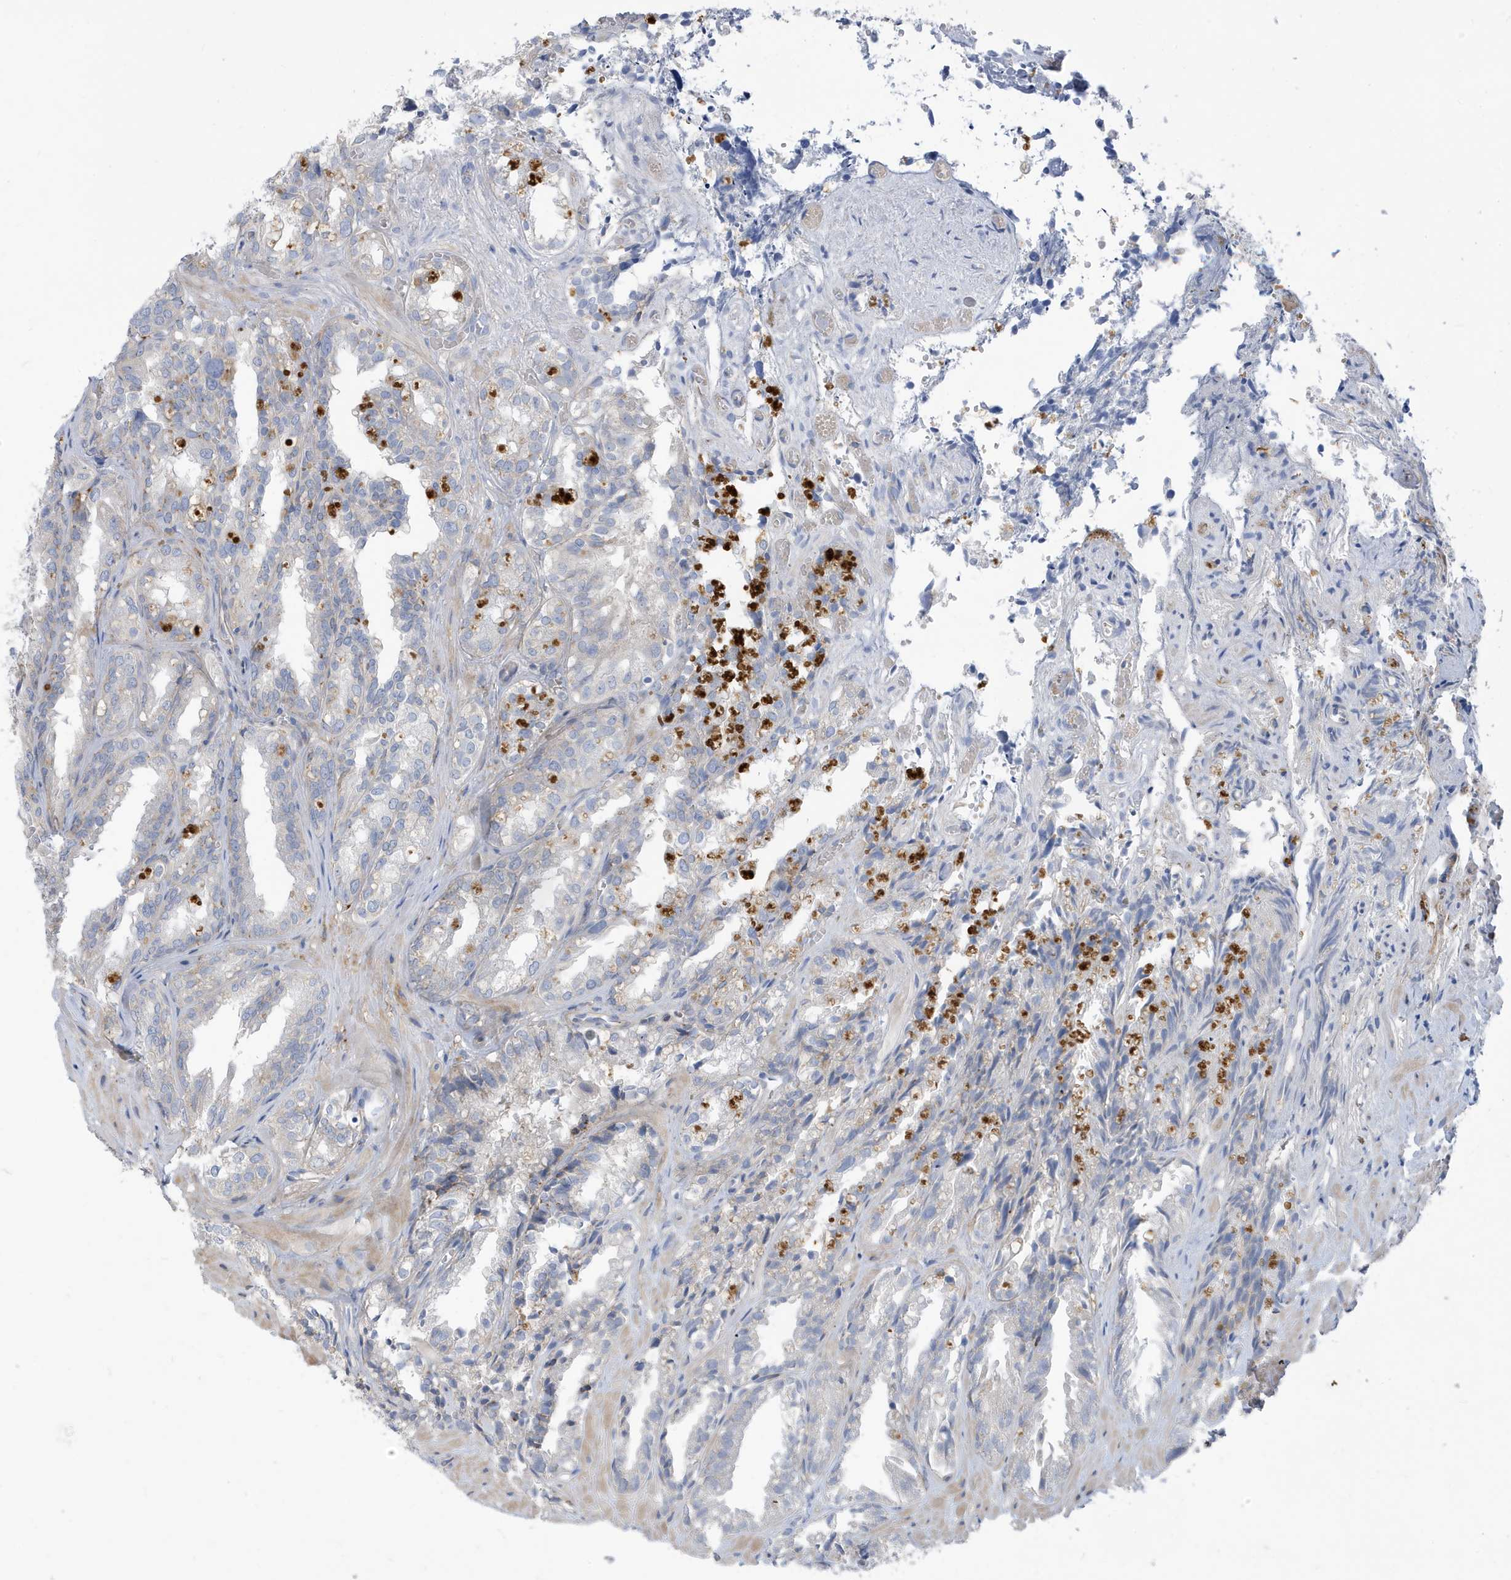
{"staining": {"intensity": "negative", "quantity": "none", "location": "none"}, "tissue": "seminal vesicle", "cell_type": "Glandular cells", "image_type": "normal", "snomed": [{"axis": "morphology", "description": "Normal tissue, NOS"}, {"axis": "topography", "description": "Prostate"}, {"axis": "topography", "description": "Seminal veicle"}], "caption": "Human seminal vesicle stained for a protein using IHC demonstrates no expression in glandular cells.", "gene": "ATP13A5", "patient": {"sex": "male", "age": 51}}